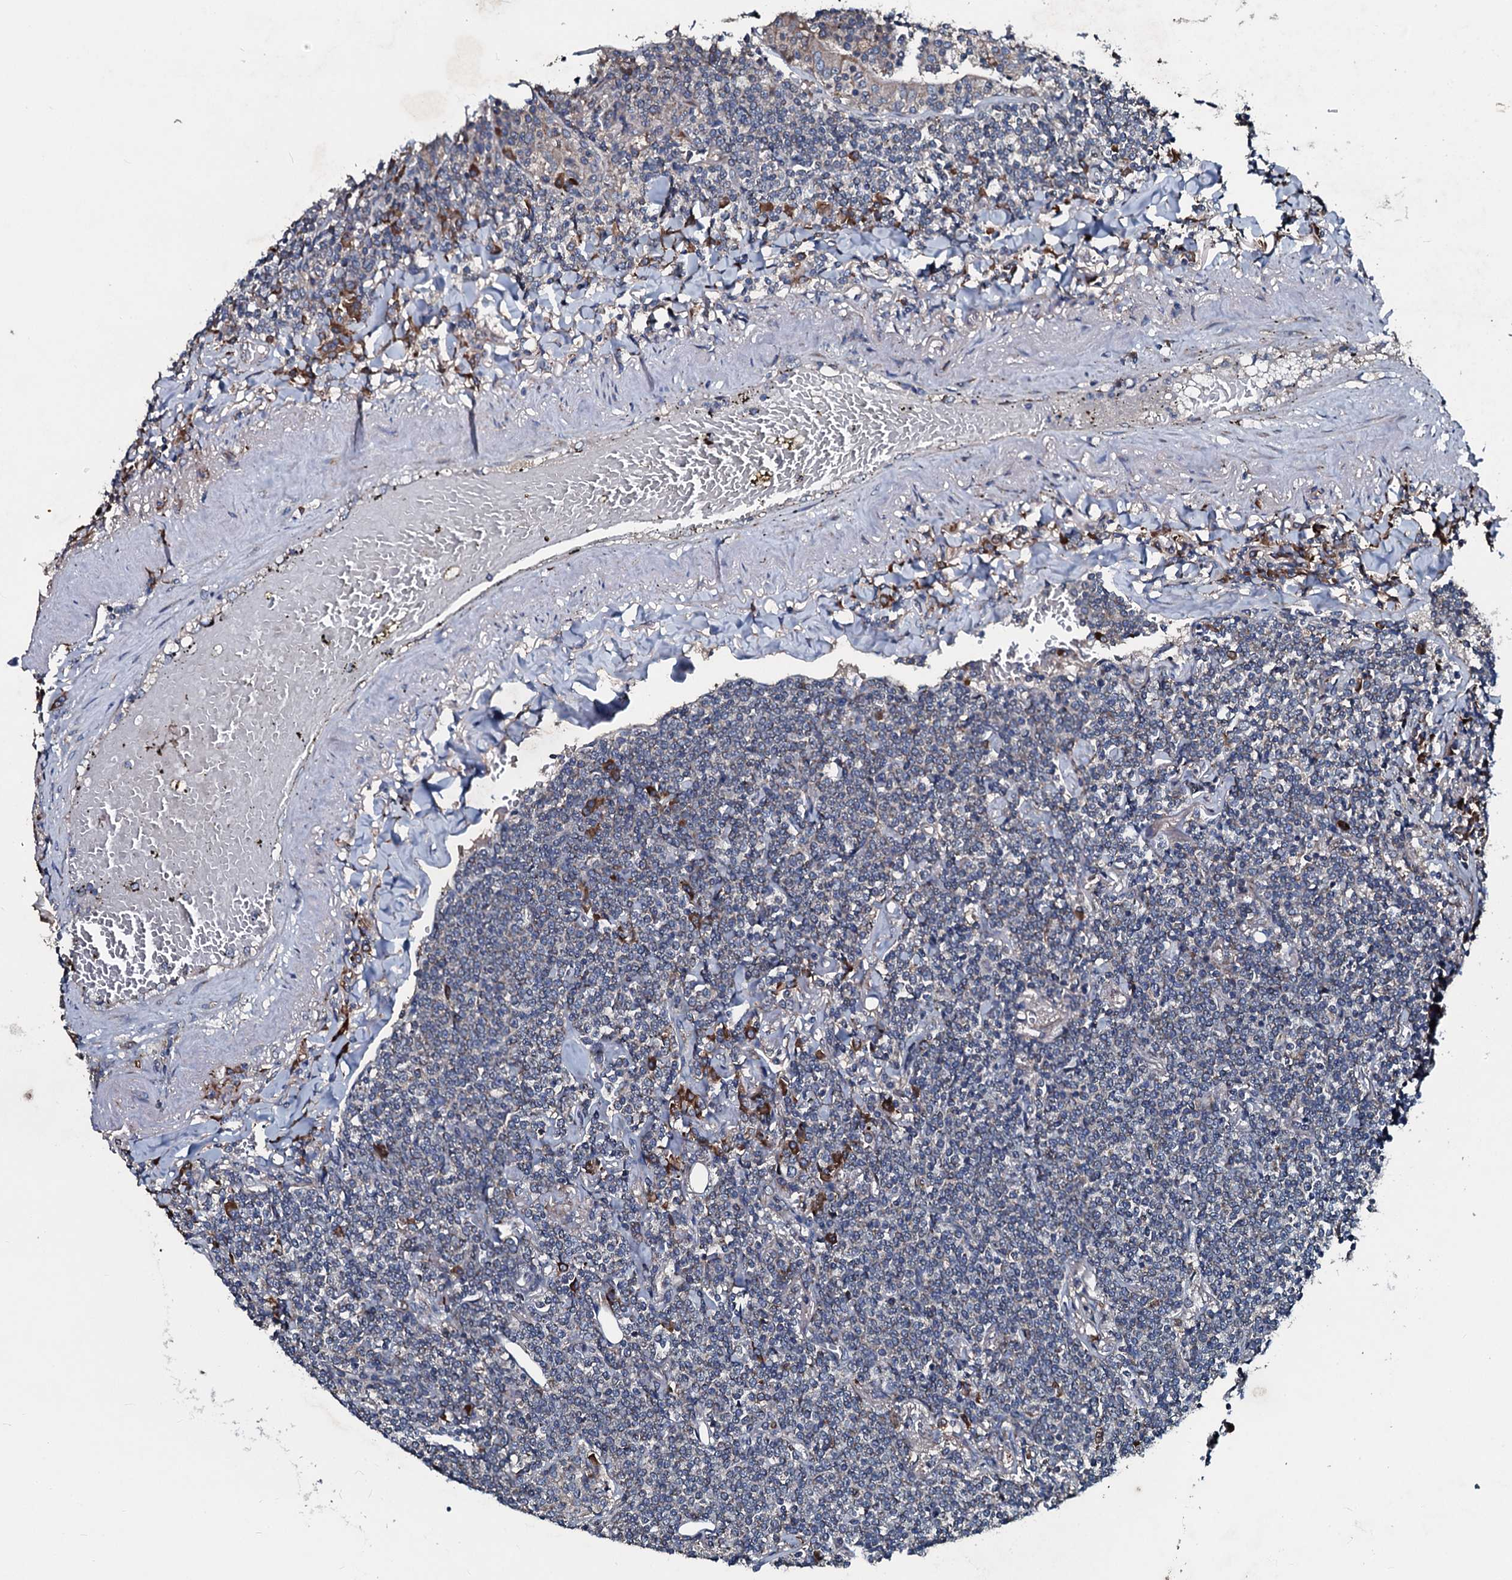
{"staining": {"intensity": "negative", "quantity": "none", "location": "none"}, "tissue": "lymphoma", "cell_type": "Tumor cells", "image_type": "cancer", "snomed": [{"axis": "morphology", "description": "Malignant lymphoma, non-Hodgkin's type, Low grade"}, {"axis": "topography", "description": "Lung"}], "caption": "This is an IHC micrograph of human malignant lymphoma, non-Hodgkin's type (low-grade). There is no positivity in tumor cells.", "gene": "ACSS3", "patient": {"sex": "female", "age": 71}}